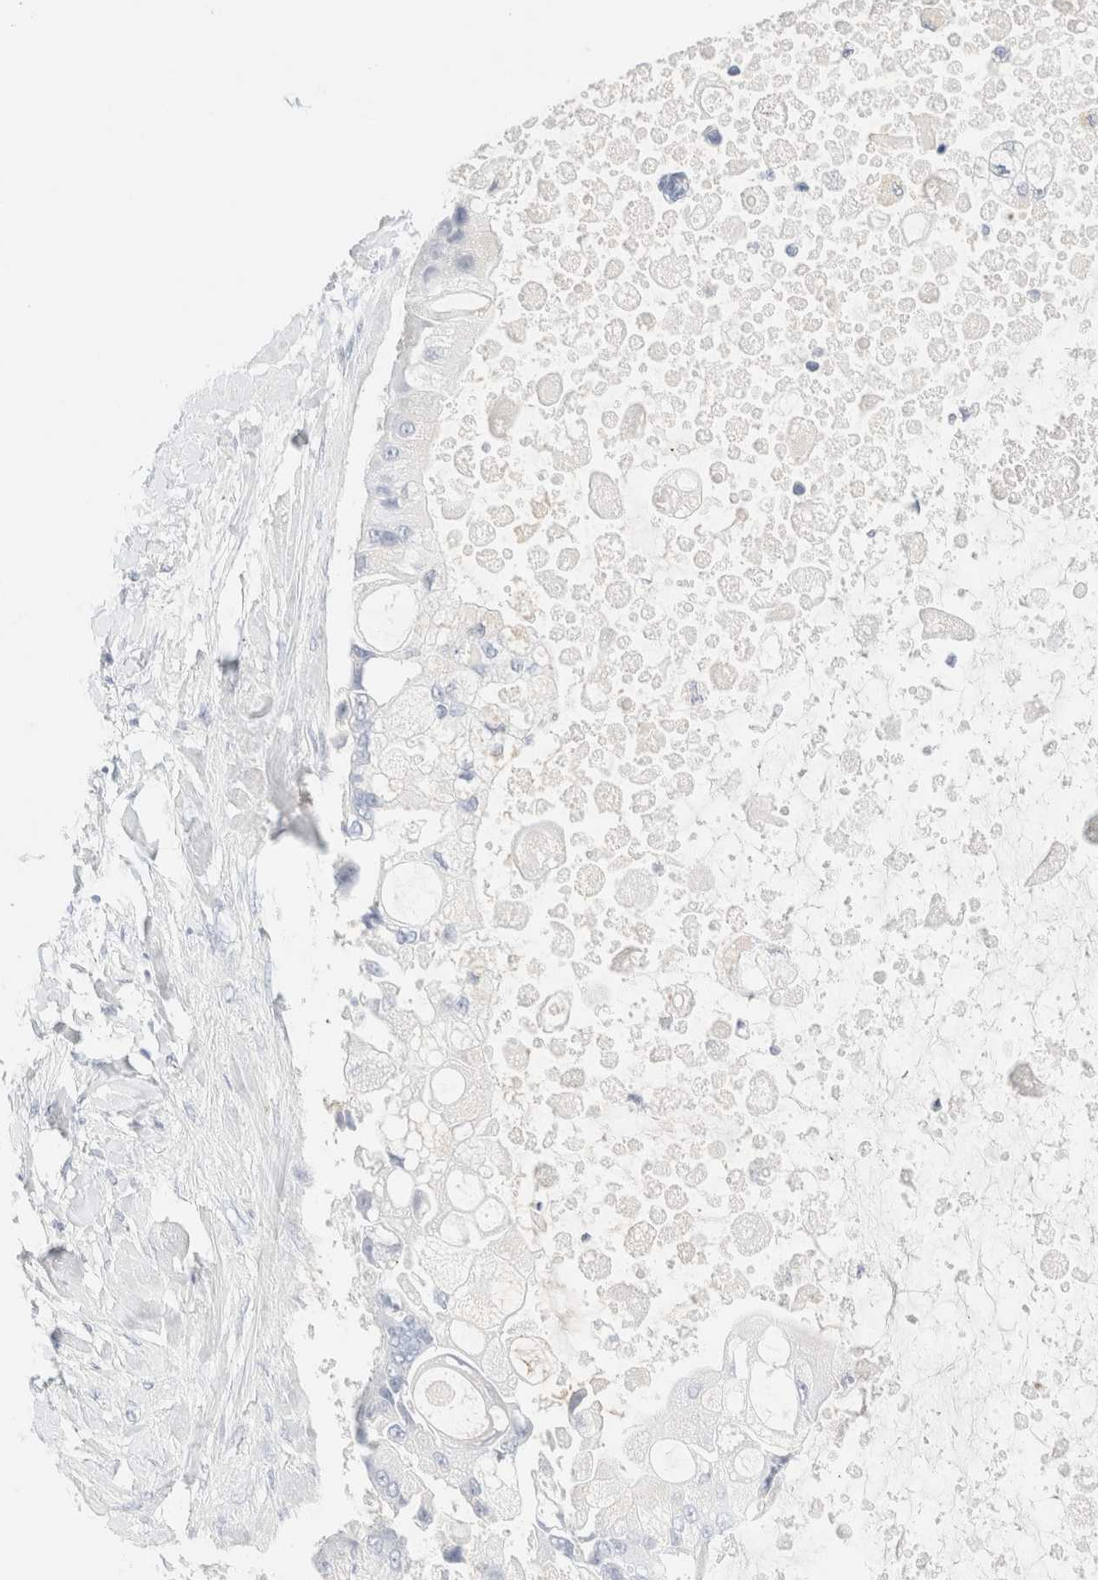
{"staining": {"intensity": "negative", "quantity": "none", "location": "none"}, "tissue": "liver cancer", "cell_type": "Tumor cells", "image_type": "cancer", "snomed": [{"axis": "morphology", "description": "Cholangiocarcinoma"}, {"axis": "topography", "description": "Liver"}], "caption": "There is no significant positivity in tumor cells of cholangiocarcinoma (liver). (DAB immunohistochemistry with hematoxylin counter stain).", "gene": "KRT15", "patient": {"sex": "male", "age": 50}}